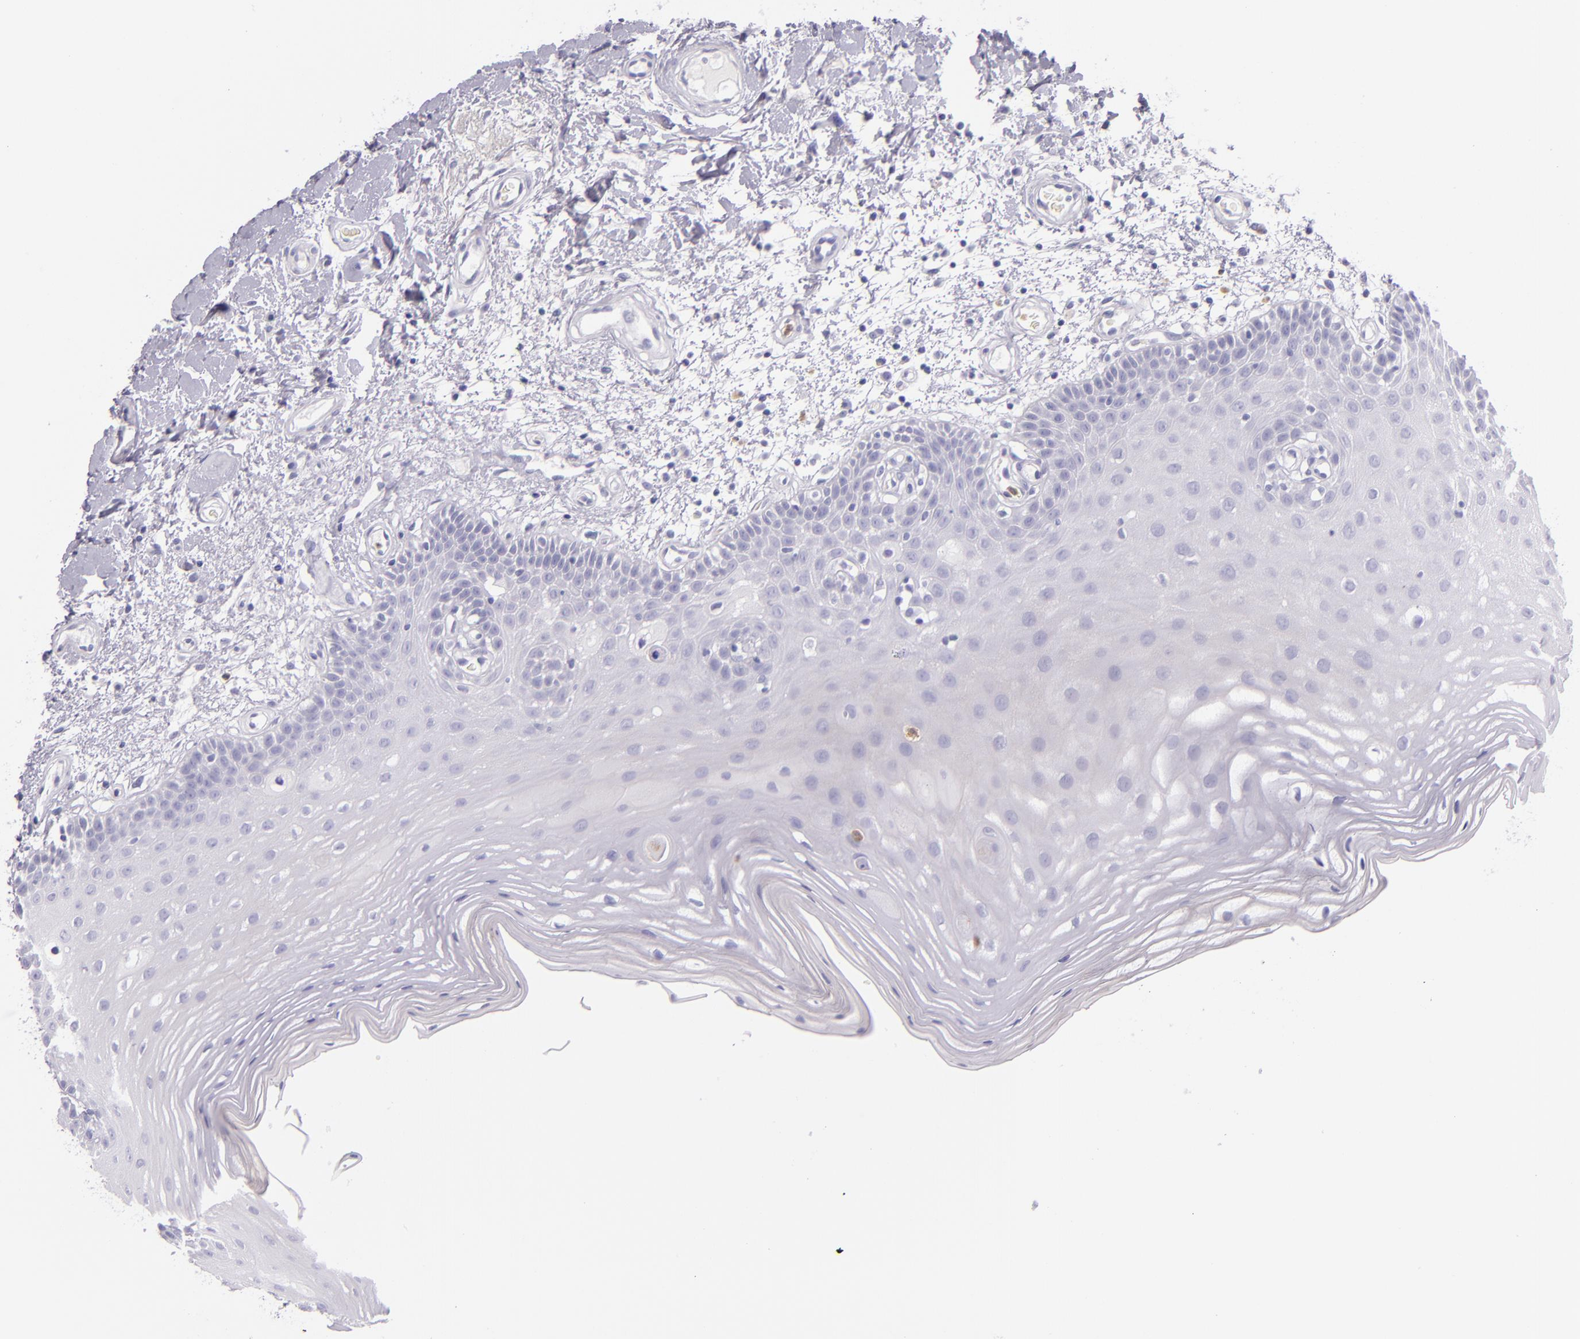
{"staining": {"intensity": "negative", "quantity": "none", "location": "none"}, "tissue": "oral mucosa", "cell_type": "Squamous epithelial cells", "image_type": "normal", "snomed": [{"axis": "morphology", "description": "Normal tissue, NOS"}, {"axis": "morphology", "description": "Squamous cell carcinoma, NOS"}, {"axis": "topography", "description": "Skeletal muscle"}, {"axis": "topography", "description": "Oral tissue"}, {"axis": "topography", "description": "Head-Neck"}], "caption": "Squamous epithelial cells are negative for protein expression in unremarkable human oral mucosa. (Stains: DAB (3,3'-diaminobenzidine) immunohistochemistry with hematoxylin counter stain, Microscopy: brightfield microscopy at high magnification).", "gene": "CEACAM1", "patient": {"sex": "male", "age": 71}}